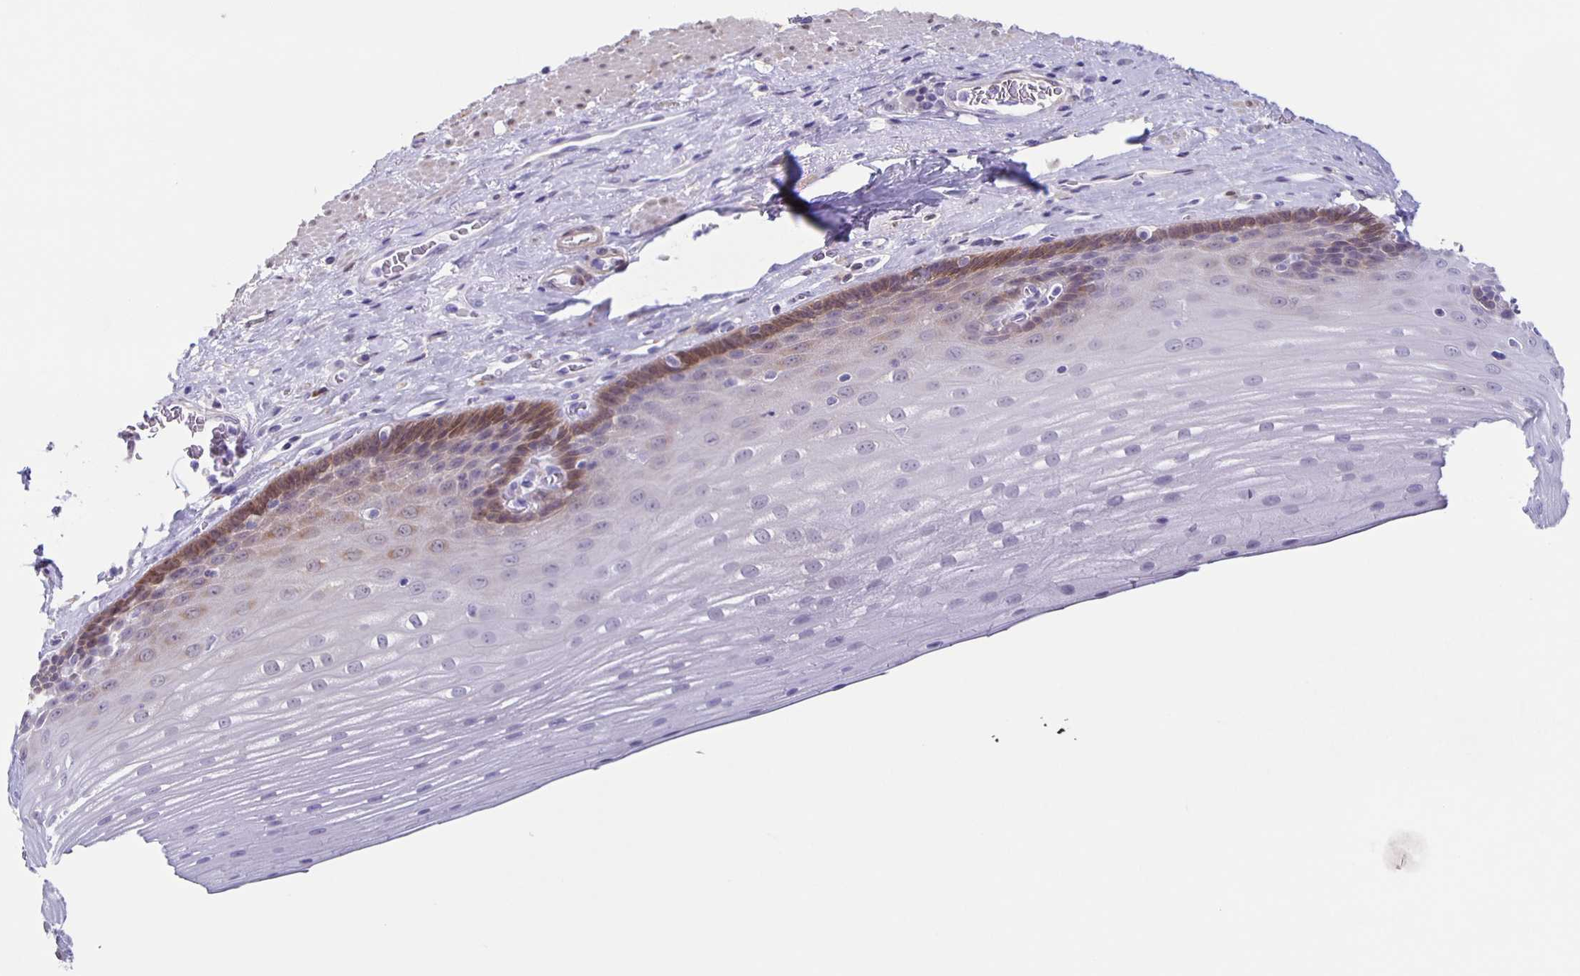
{"staining": {"intensity": "moderate", "quantity": "<25%", "location": "cytoplasmic/membranous,nuclear"}, "tissue": "esophagus", "cell_type": "Squamous epithelial cells", "image_type": "normal", "snomed": [{"axis": "morphology", "description": "Normal tissue, NOS"}, {"axis": "topography", "description": "Esophagus"}], "caption": "A histopathology image of human esophagus stained for a protein reveals moderate cytoplasmic/membranous,nuclear brown staining in squamous epithelial cells.", "gene": "TPPP", "patient": {"sex": "male", "age": 62}}